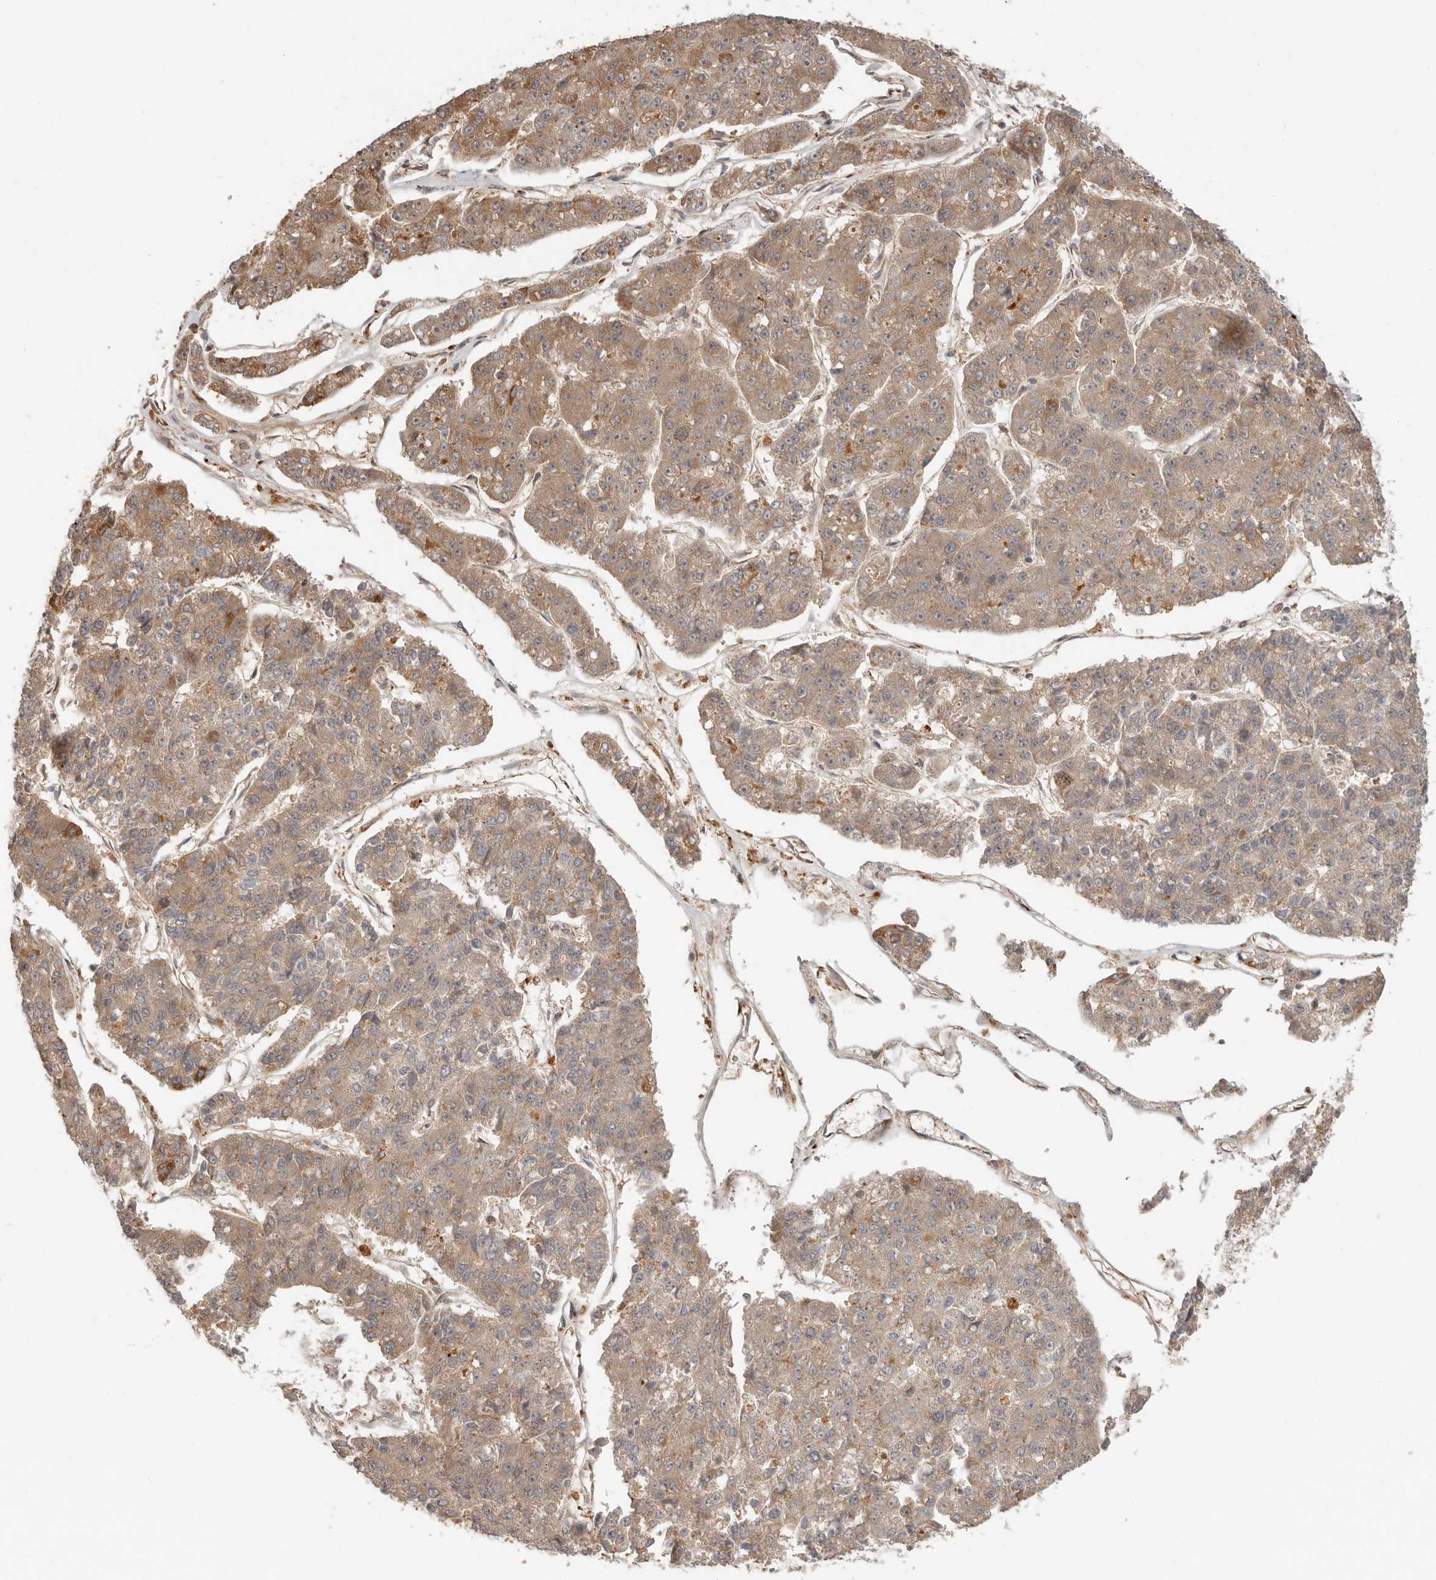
{"staining": {"intensity": "moderate", "quantity": ">75%", "location": "cytoplasmic/membranous"}, "tissue": "pancreatic cancer", "cell_type": "Tumor cells", "image_type": "cancer", "snomed": [{"axis": "morphology", "description": "Adenocarcinoma, NOS"}, {"axis": "topography", "description": "Pancreas"}], "caption": "An immunohistochemistry (IHC) histopathology image of tumor tissue is shown. Protein staining in brown labels moderate cytoplasmic/membranous positivity in pancreatic cancer within tumor cells. (brown staining indicates protein expression, while blue staining denotes nuclei).", "gene": "MTFR2", "patient": {"sex": "male", "age": 50}}